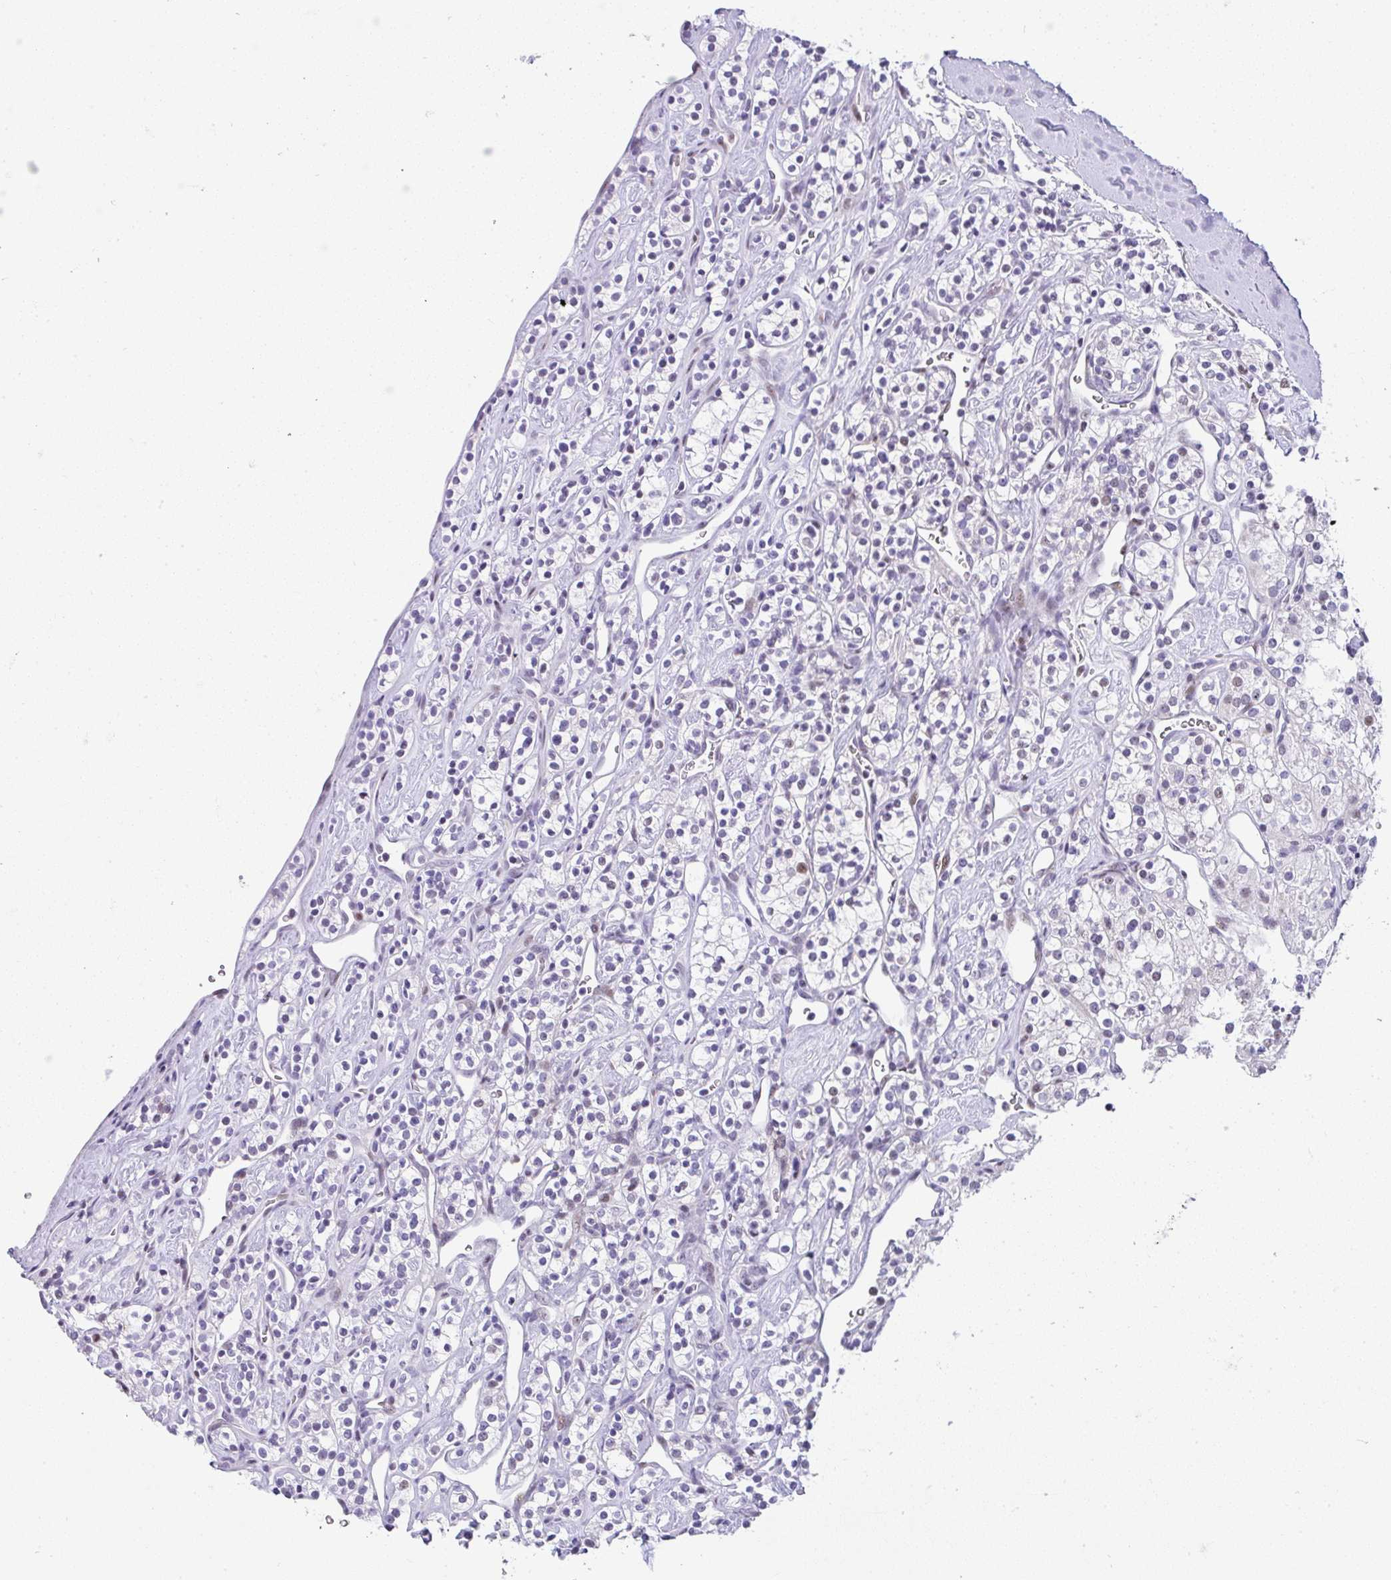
{"staining": {"intensity": "weak", "quantity": "<25%", "location": "nuclear"}, "tissue": "renal cancer", "cell_type": "Tumor cells", "image_type": "cancer", "snomed": [{"axis": "morphology", "description": "Adenocarcinoma, NOS"}, {"axis": "topography", "description": "Kidney"}], "caption": "High power microscopy photomicrograph of an immunohistochemistry (IHC) micrograph of renal cancer, revealing no significant positivity in tumor cells. (DAB (3,3'-diaminobenzidine) immunohistochemistry (IHC) with hematoxylin counter stain).", "gene": "NR1D2", "patient": {"sex": "male", "age": 77}}